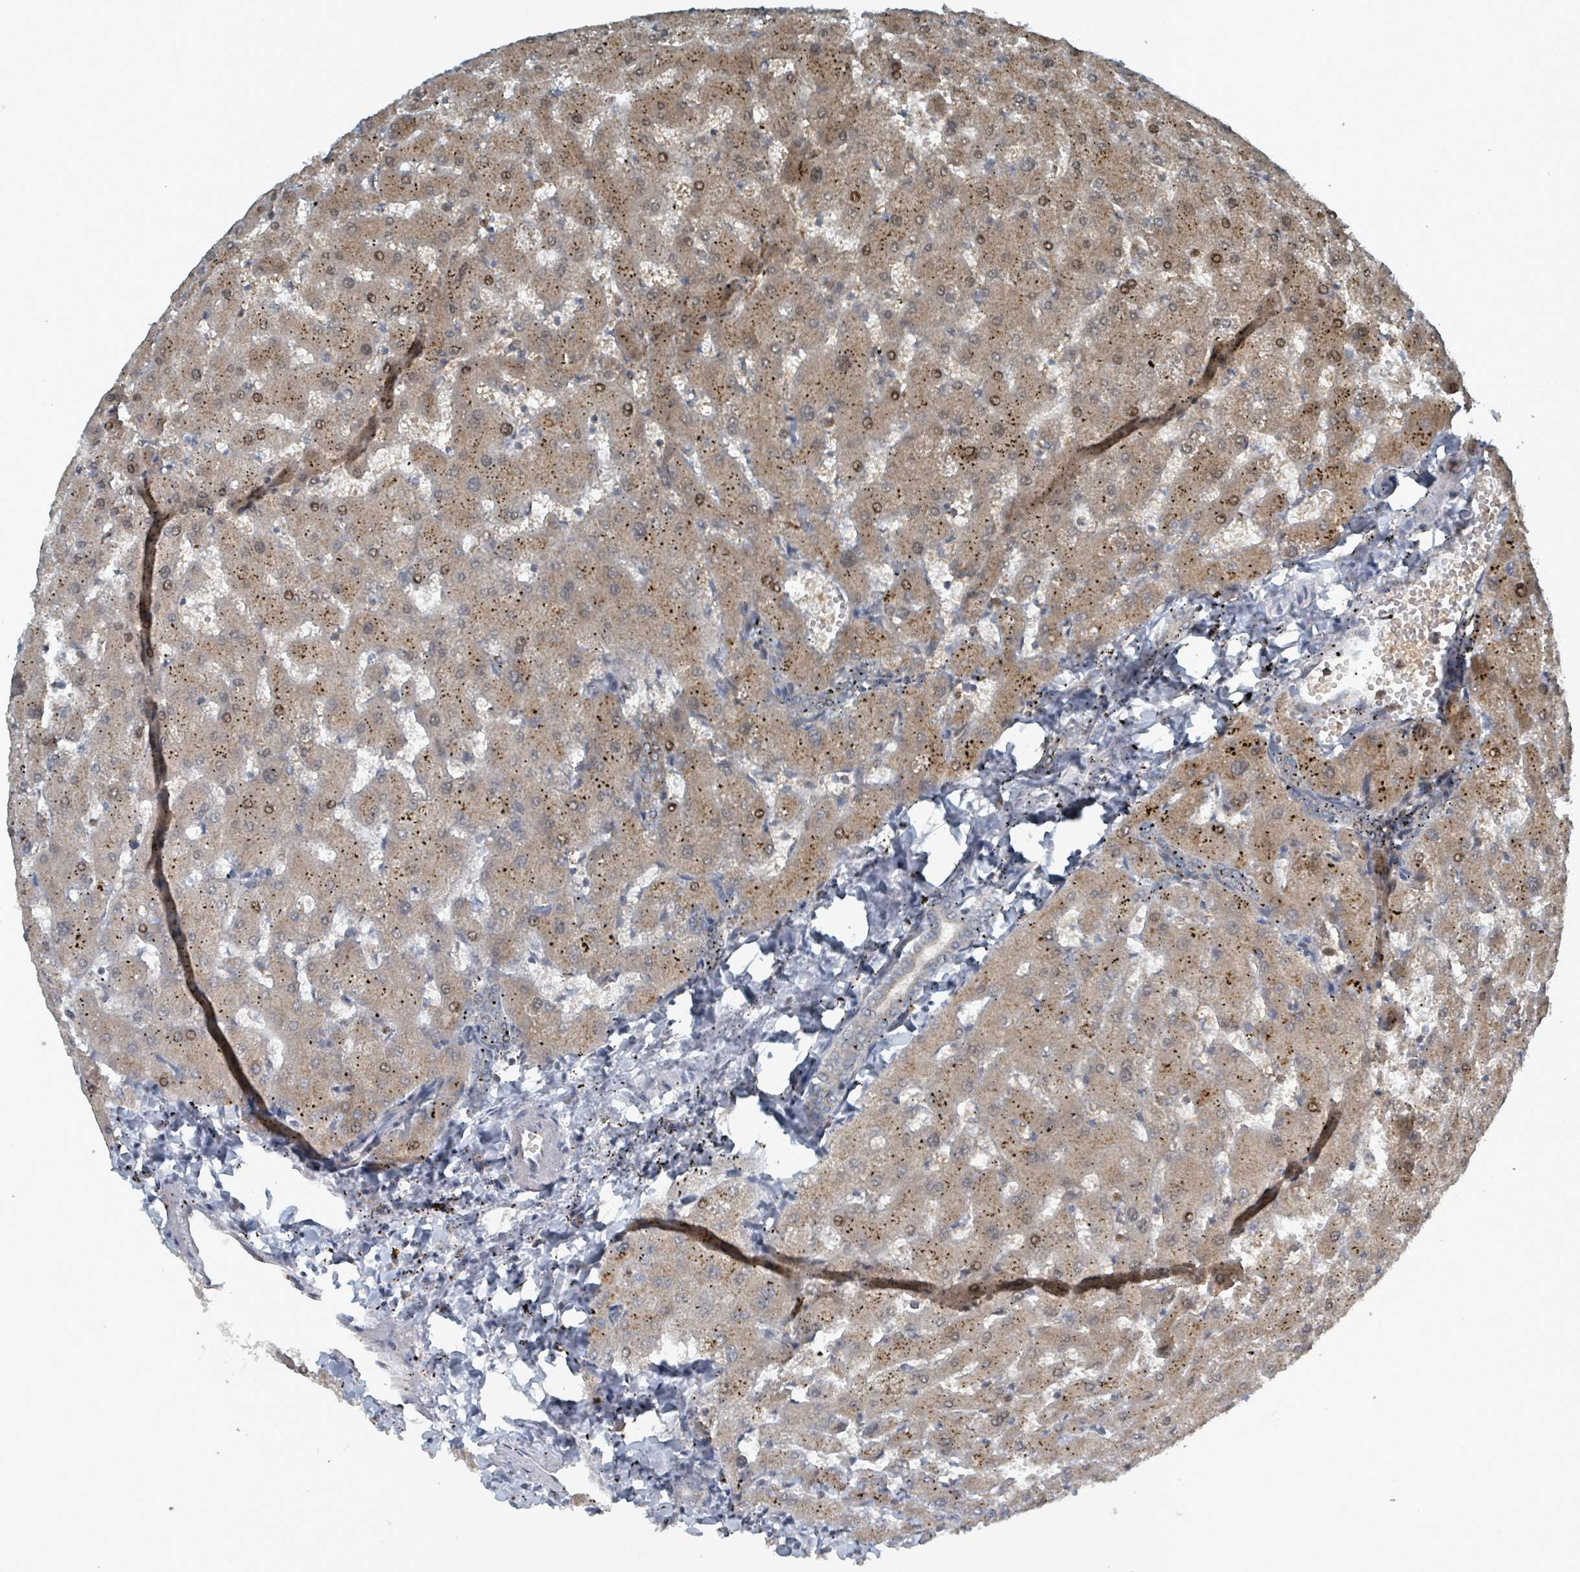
{"staining": {"intensity": "weak", "quantity": ">75%", "location": "cytoplasmic/membranous"}, "tissue": "liver", "cell_type": "Cholangiocytes", "image_type": "normal", "snomed": [{"axis": "morphology", "description": "Normal tissue, NOS"}, {"axis": "topography", "description": "Liver"}], "caption": "Protein staining of unremarkable liver exhibits weak cytoplasmic/membranous expression in about >75% of cholangiocytes.", "gene": "RHPN2", "patient": {"sex": "female", "age": 63}}